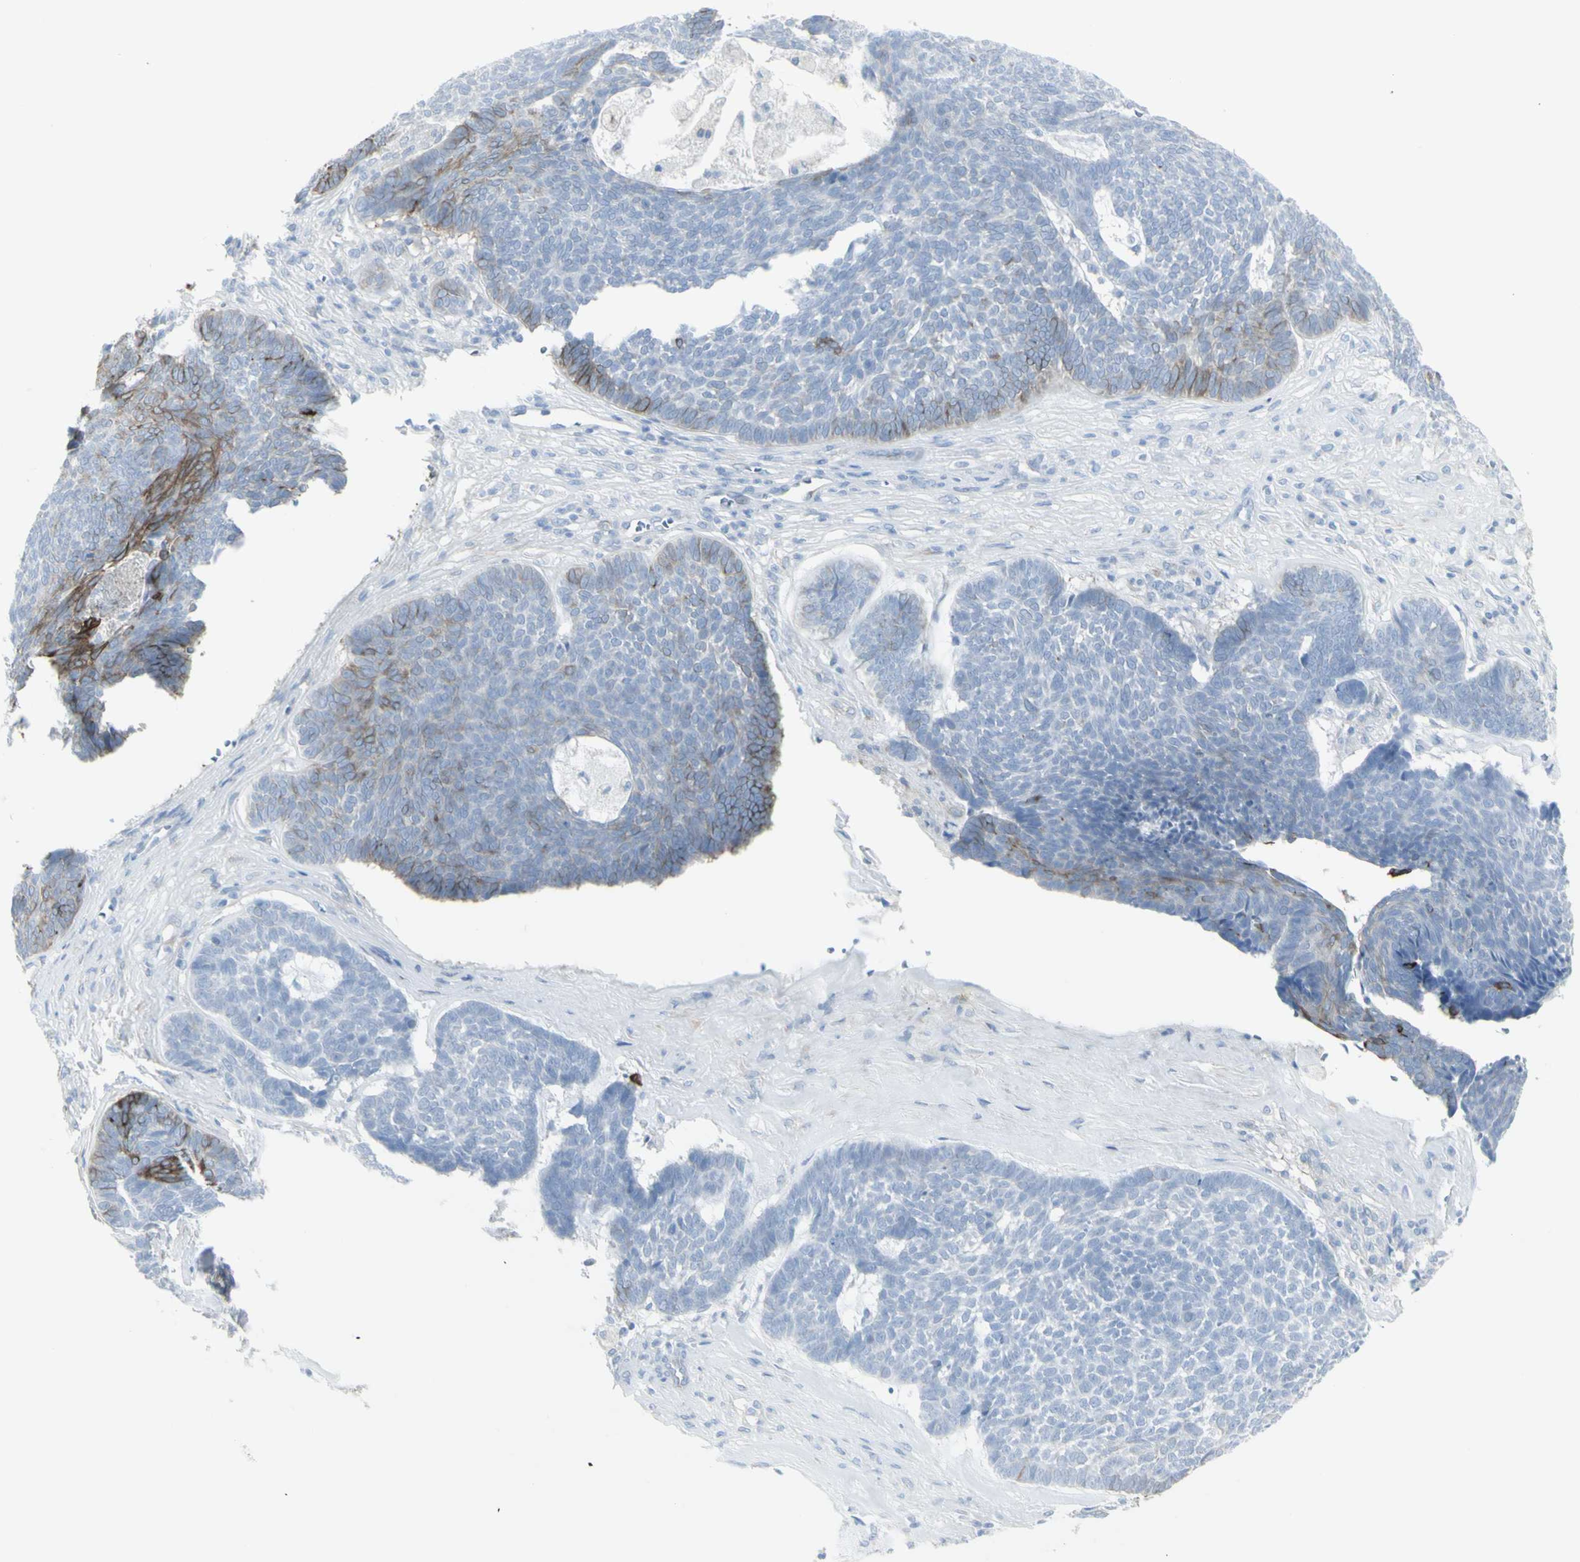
{"staining": {"intensity": "weak", "quantity": "<25%", "location": "cytoplasmic/membranous"}, "tissue": "skin cancer", "cell_type": "Tumor cells", "image_type": "cancer", "snomed": [{"axis": "morphology", "description": "Basal cell carcinoma"}, {"axis": "topography", "description": "Skin"}], "caption": "A micrograph of basal cell carcinoma (skin) stained for a protein demonstrates no brown staining in tumor cells. (Brightfield microscopy of DAB immunohistochemistry at high magnification).", "gene": "ENSG00000198211", "patient": {"sex": "male", "age": 84}}